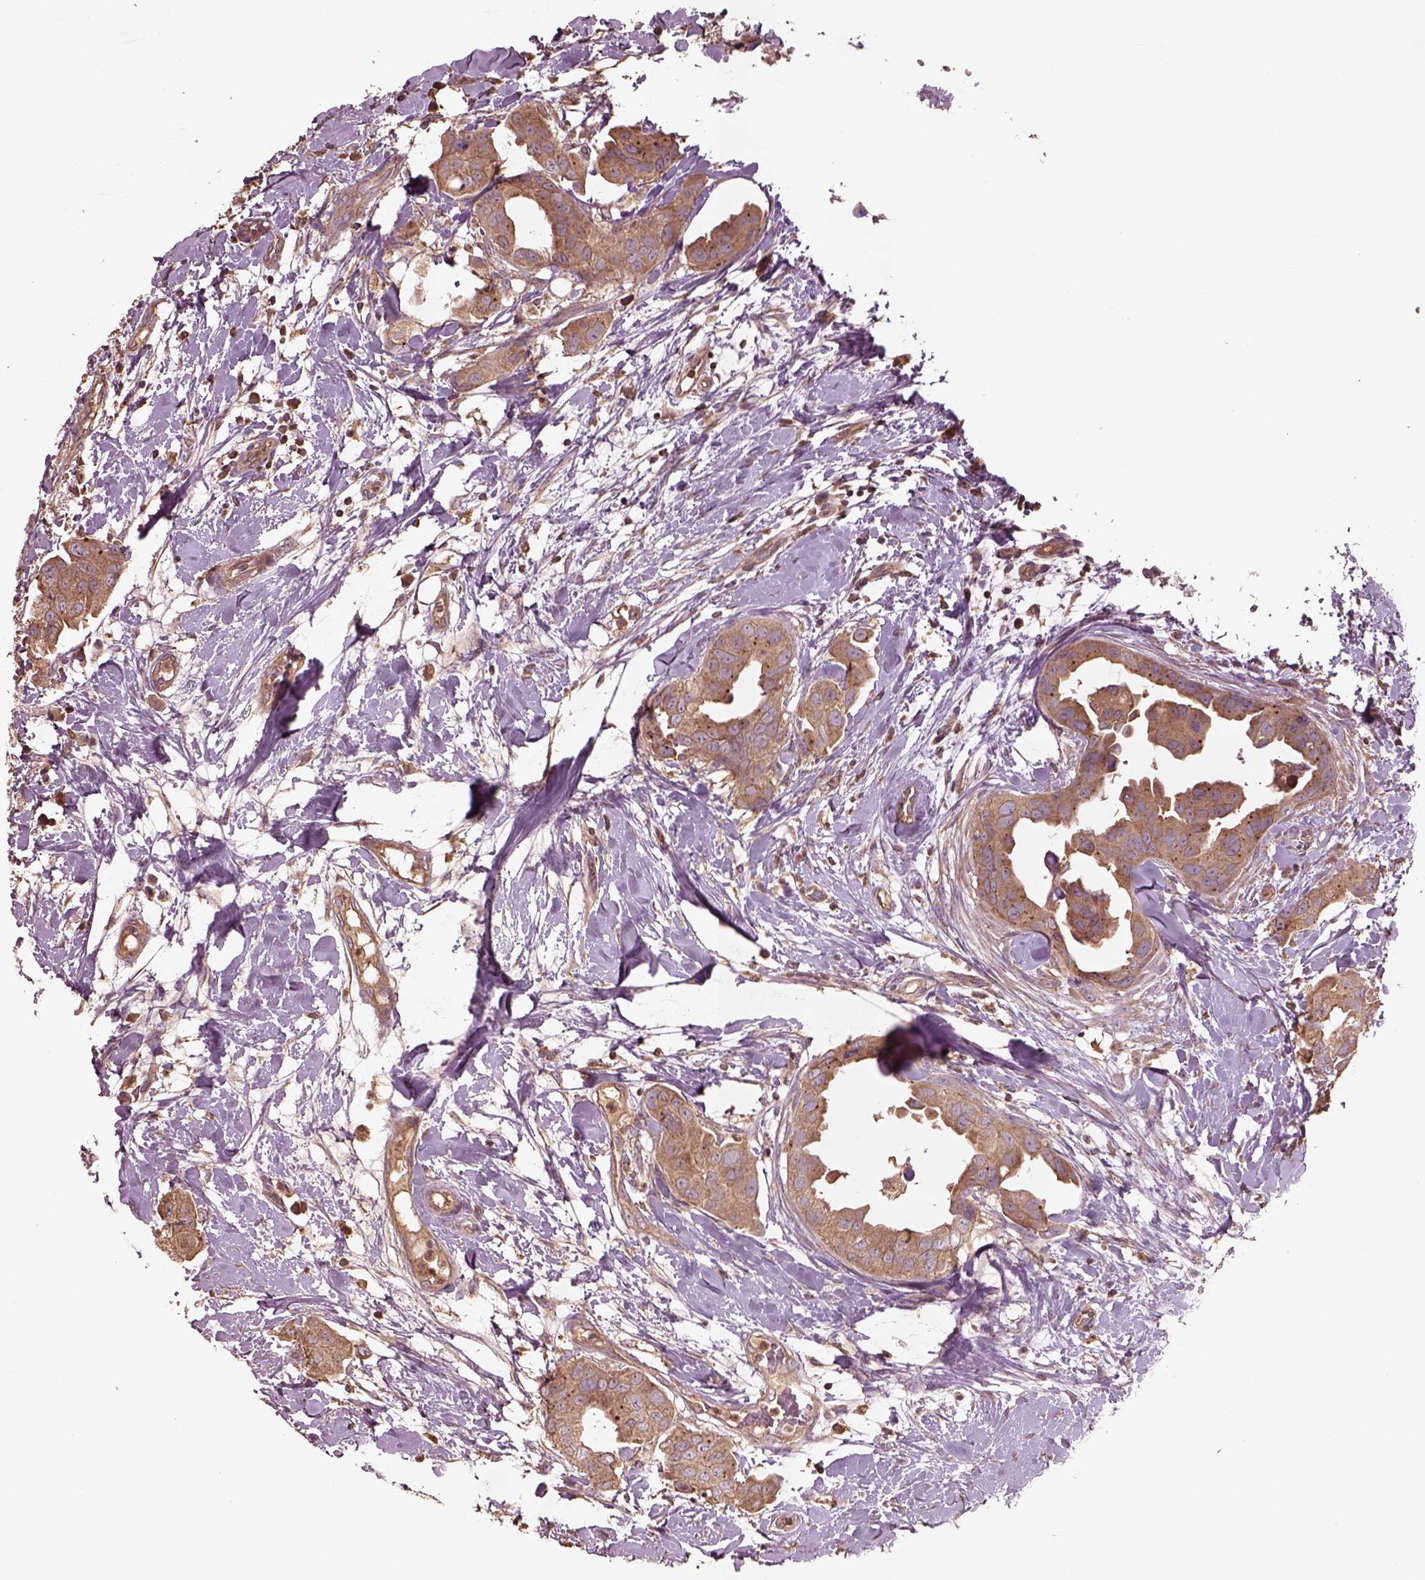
{"staining": {"intensity": "moderate", "quantity": ">75%", "location": "cytoplasmic/membranous"}, "tissue": "breast cancer", "cell_type": "Tumor cells", "image_type": "cancer", "snomed": [{"axis": "morphology", "description": "Normal tissue, NOS"}, {"axis": "morphology", "description": "Duct carcinoma"}, {"axis": "topography", "description": "Breast"}], "caption": "A micrograph of breast cancer stained for a protein shows moderate cytoplasmic/membranous brown staining in tumor cells.", "gene": "TRADD", "patient": {"sex": "female", "age": 40}}